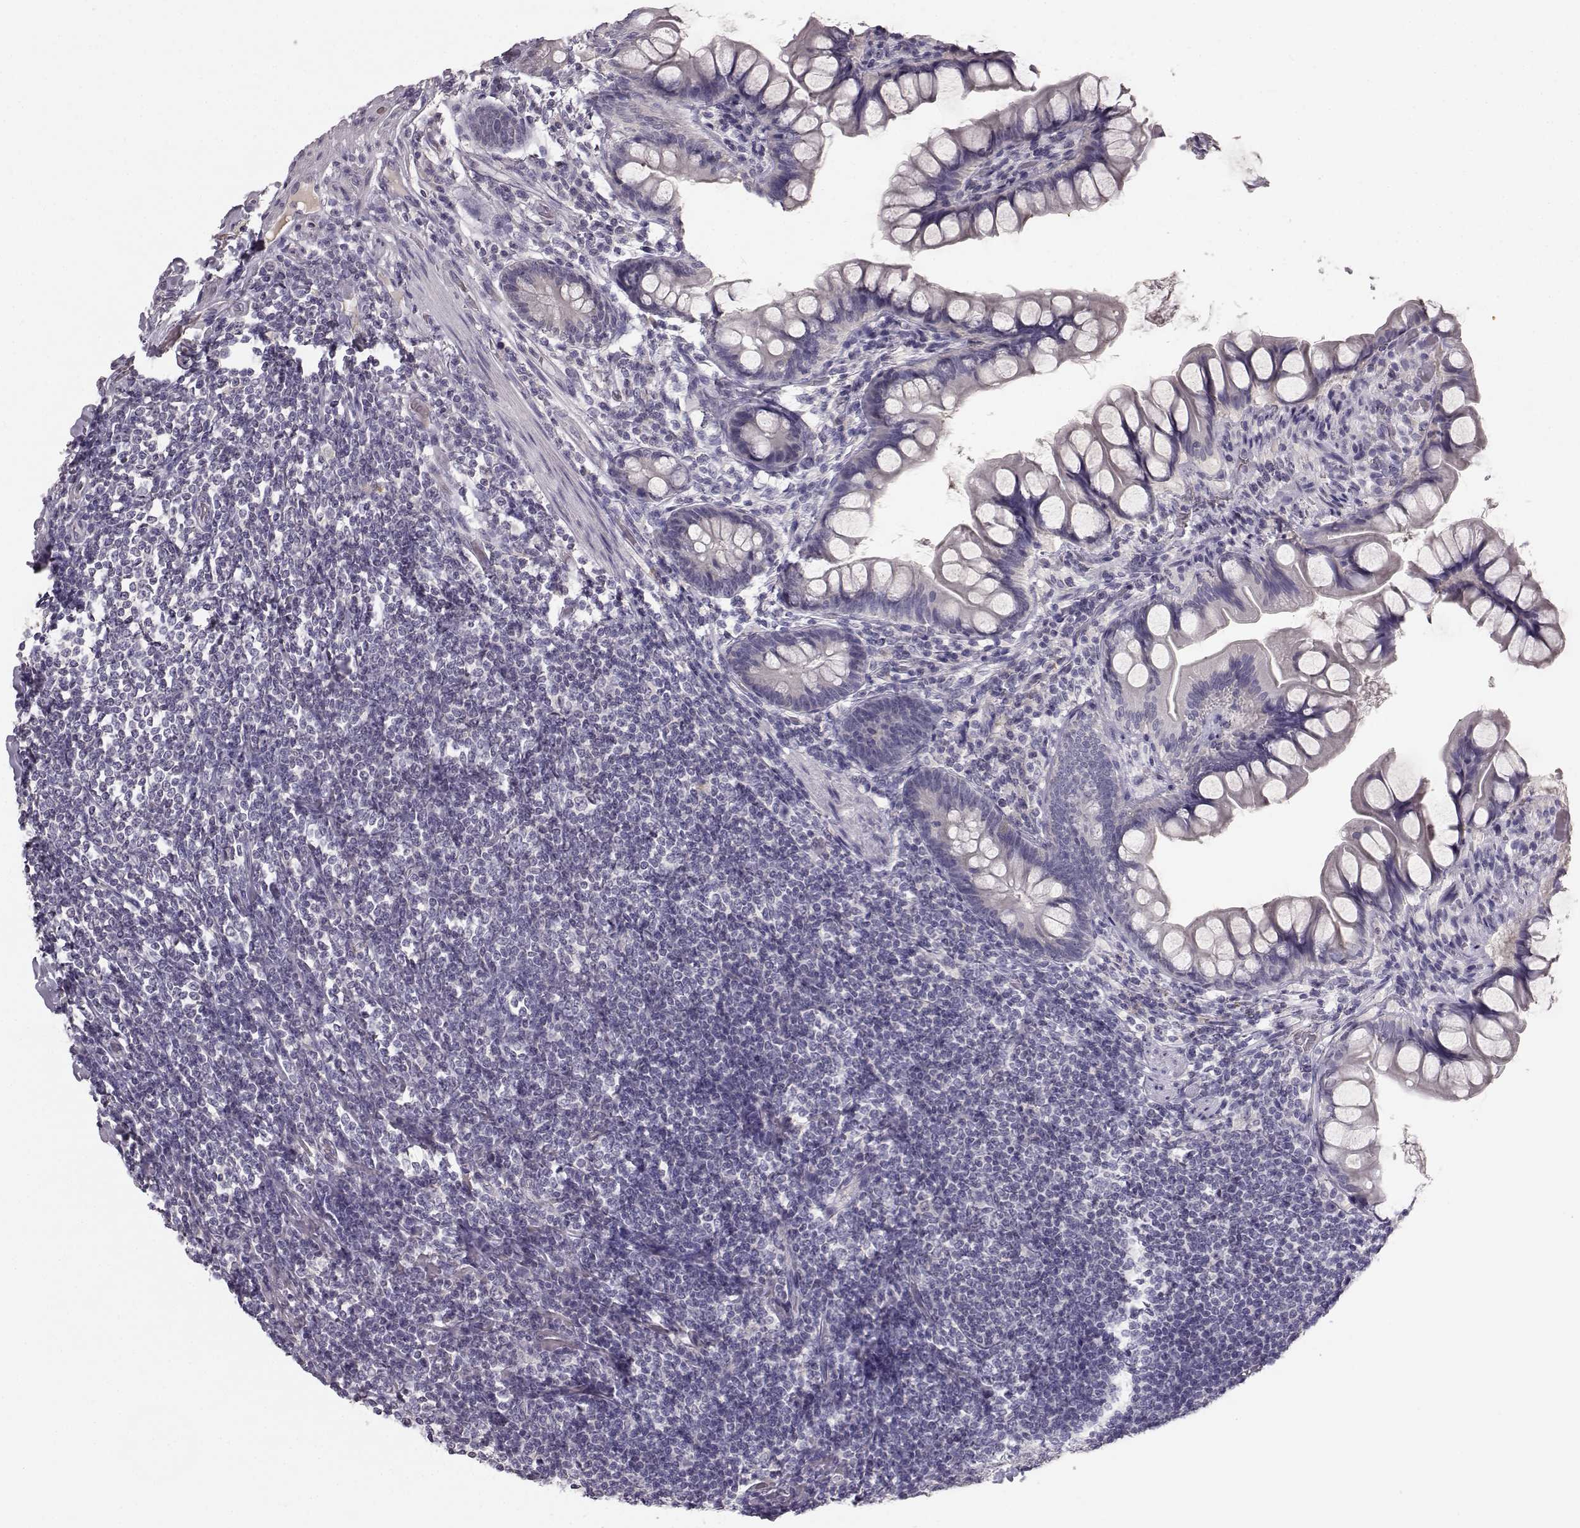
{"staining": {"intensity": "negative", "quantity": "none", "location": "none"}, "tissue": "small intestine", "cell_type": "Glandular cells", "image_type": "normal", "snomed": [{"axis": "morphology", "description": "Normal tissue, NOS"}, {"axis": "topography", "description": "Small intestine"}], "caption": "DAB immunohistochemical staining of unremarkable small intestine shows no significant expression in glandular cells. The staining was performed using DAB (3,3'-diaminobenzidine) to visualize the protein expression in brown, while the nuclei were stained in blue with hematoxylin (Magnification: 20x).", "gene": "BFSP2", "patient": {"sex": "male", "age": 70}}